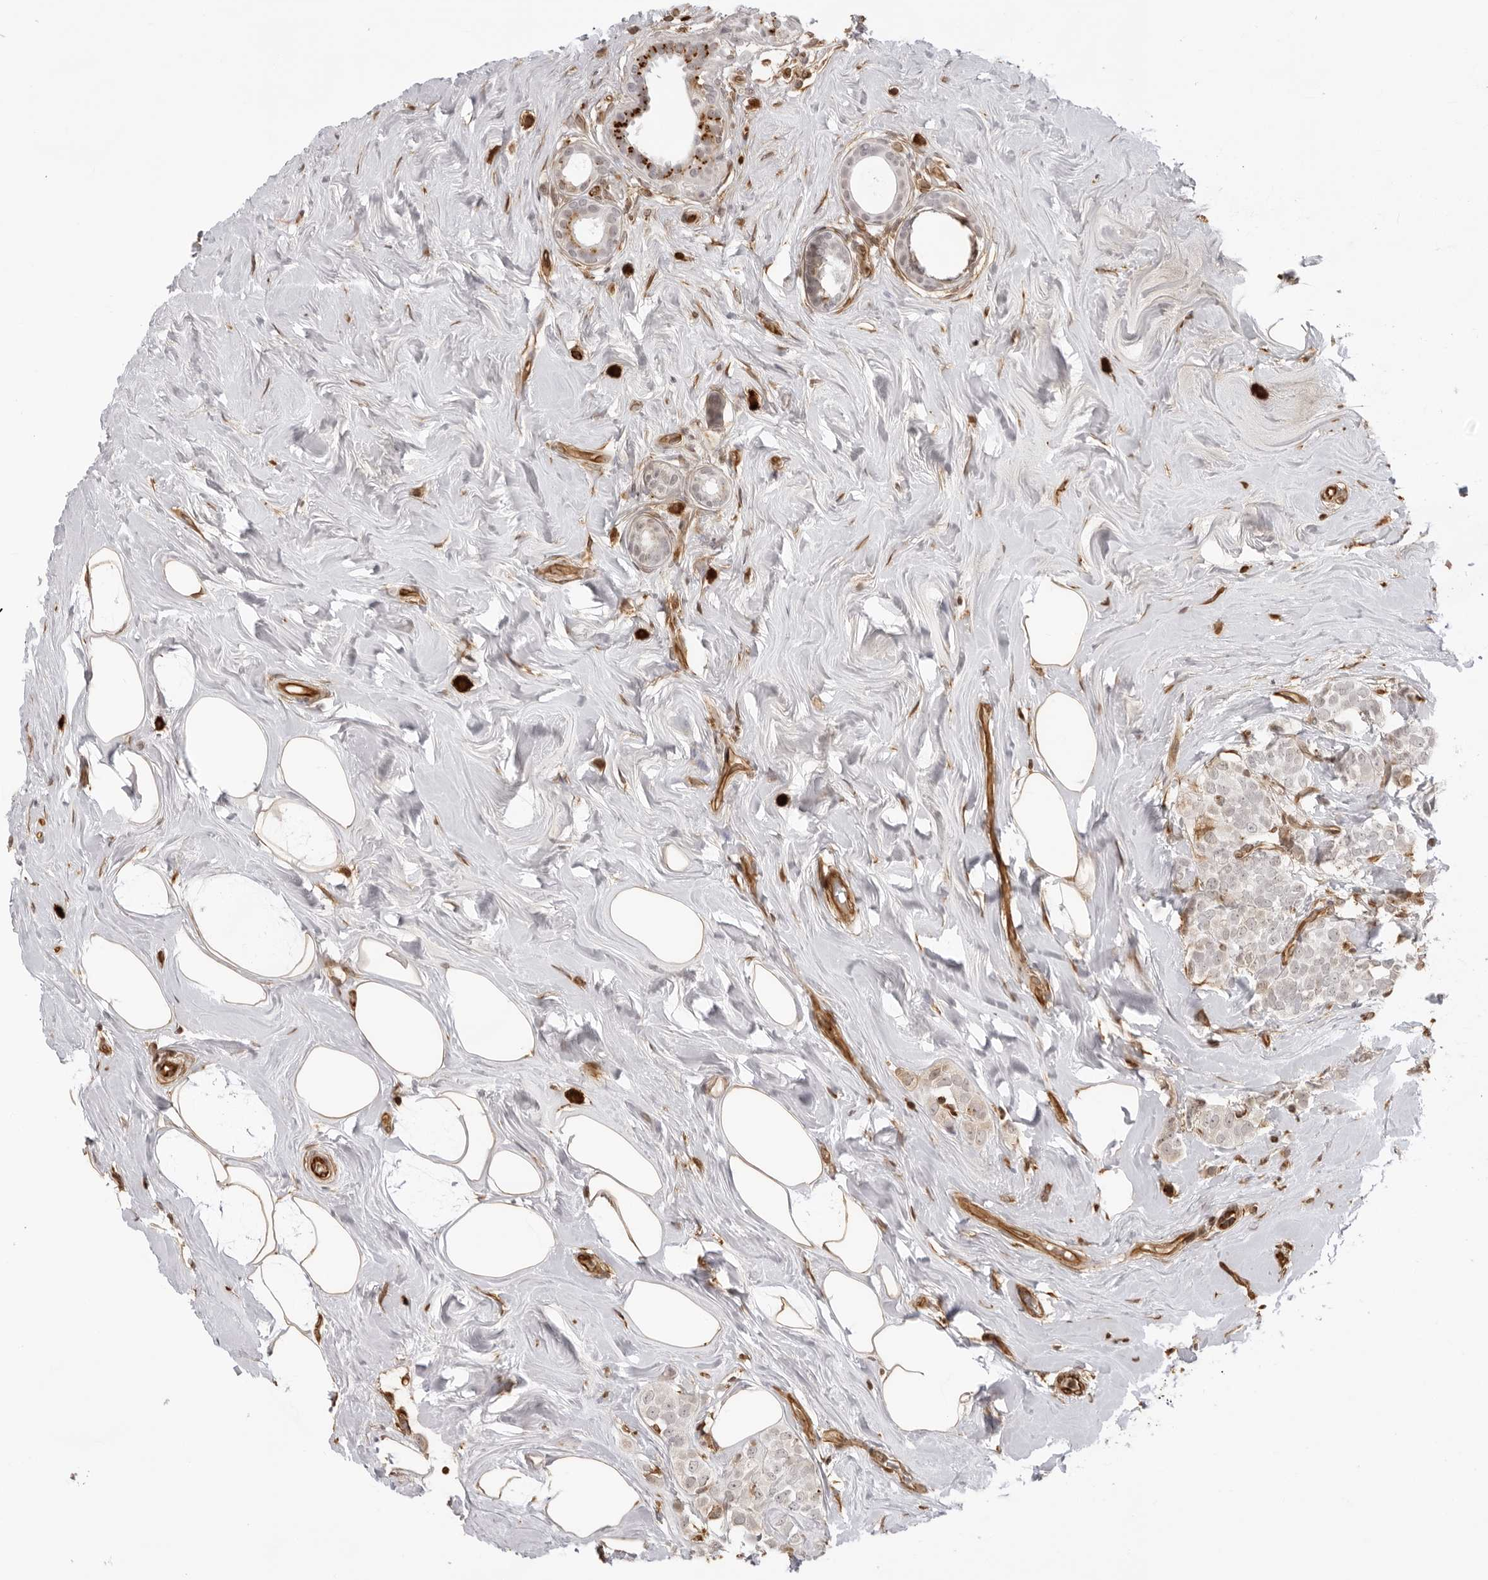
{"staining": {"intensity": "weak", "quantity": "<25%", "location": "cytoplasmic/membranous"}, "tissue": "breast cancer", "cell_type": "Tumor cells", "image_type": "cancer", "snomed": [{"axis": "morphology", "description": "Lobular carcinoma"}, {"axis": "topography", "description": "Breast"}], "caption": "This is an immunohistochemistry (IHC) photomicrograph of breast cancer (lobular carcinoma). There is no expression in tumor cells.", "gene": "DYNLT5", "patient": {"sex": "female", "age": 47}}